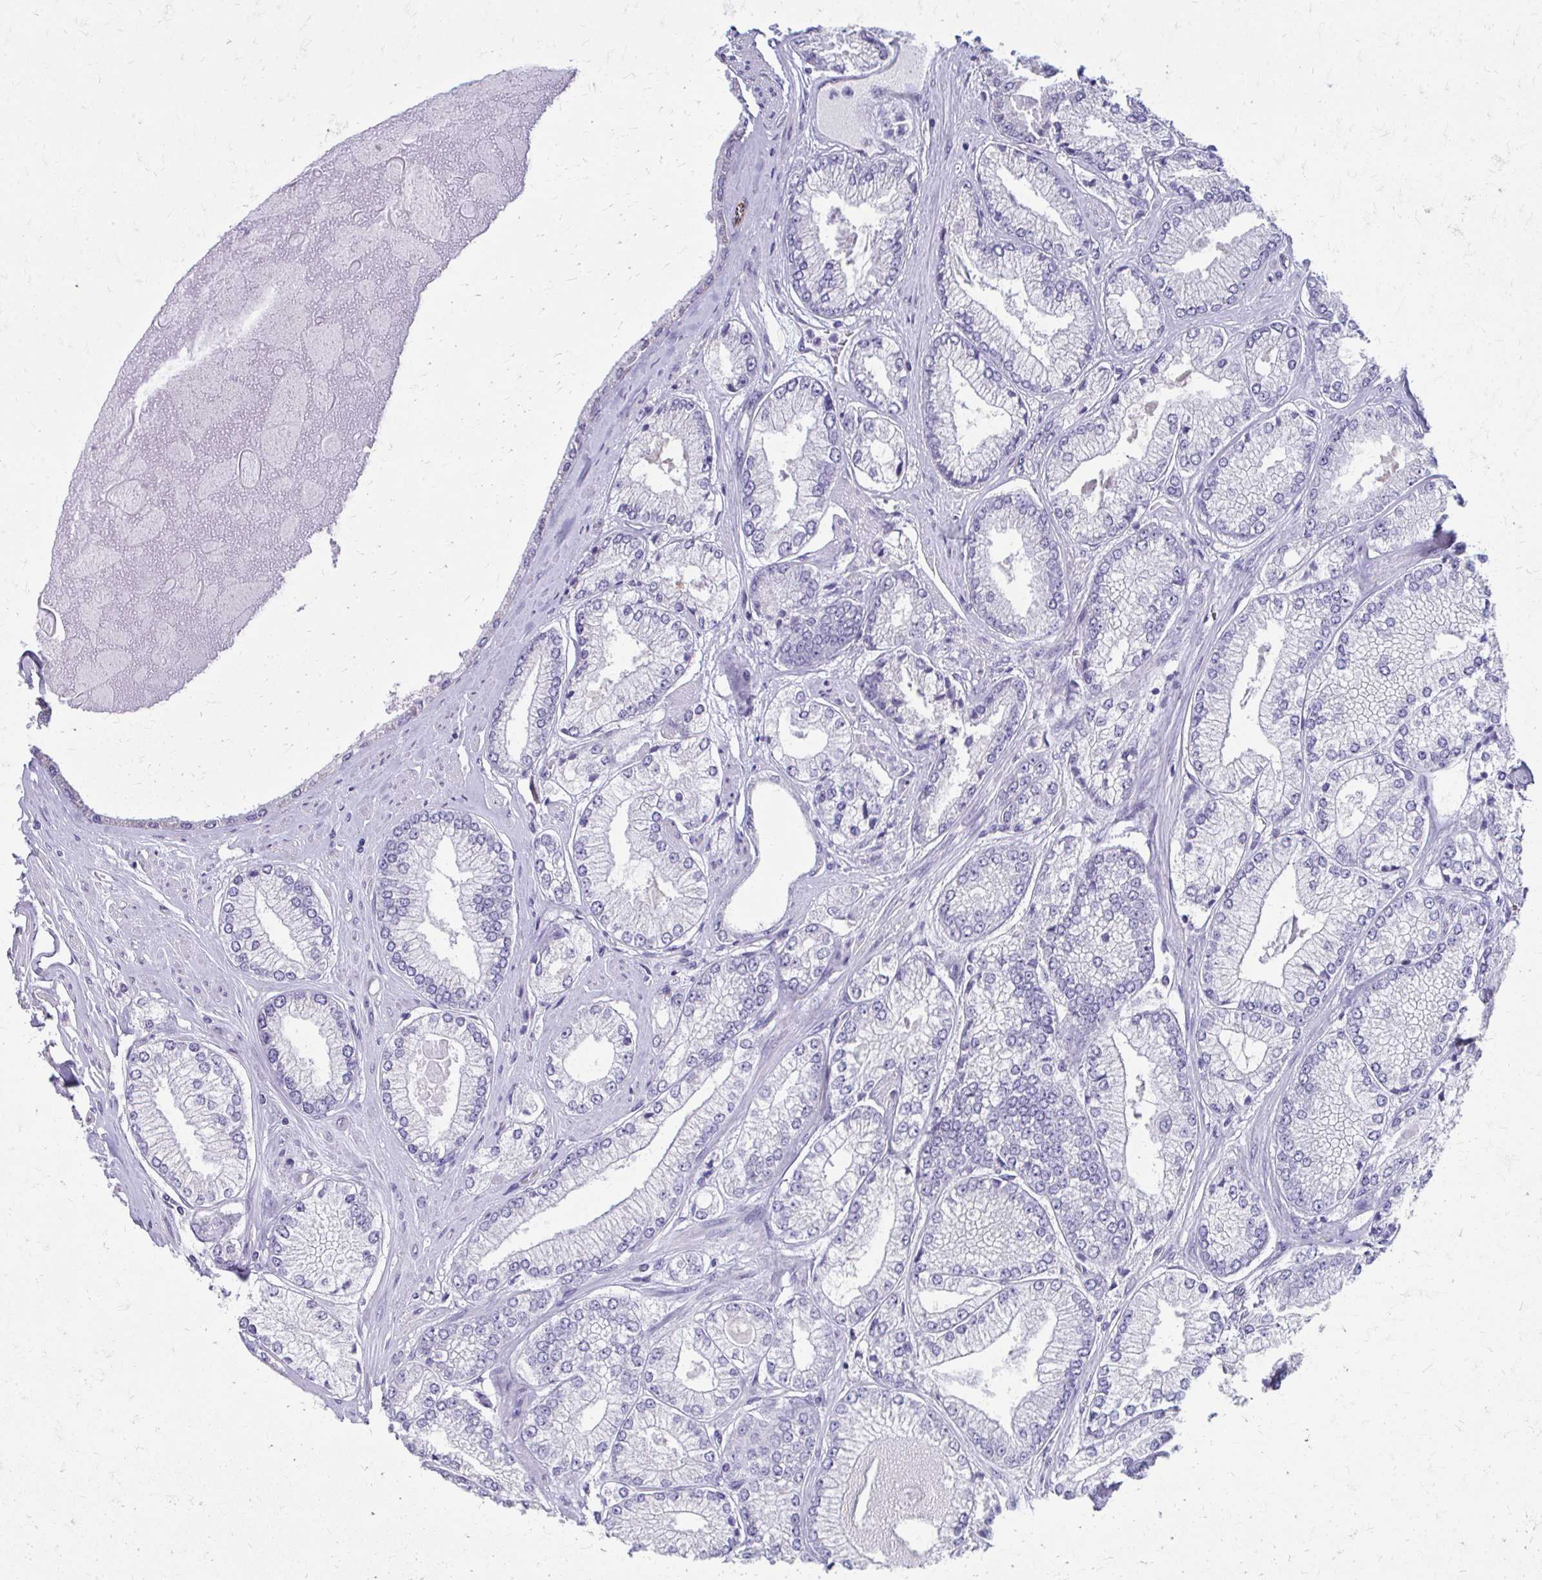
{"staining": {"intensity": "negative", "quantity": "none", "location": "none"}, "tissue": "prostate cancer", "cell_type": "Tumor cells", "image_type": "cancer", "snomed": [{"axis": "morphology", "description": "Adenocarcinoma, Low grade"}, {"axis": "topography", "description": "Prostate"}], "caption": "A histopathology image of human prostate cancer (low-grade adenocarcinoma) is negative for staining in tumor cells.", "gene": "TRIM6", "patient": {"sex": "male", "age": 67}}